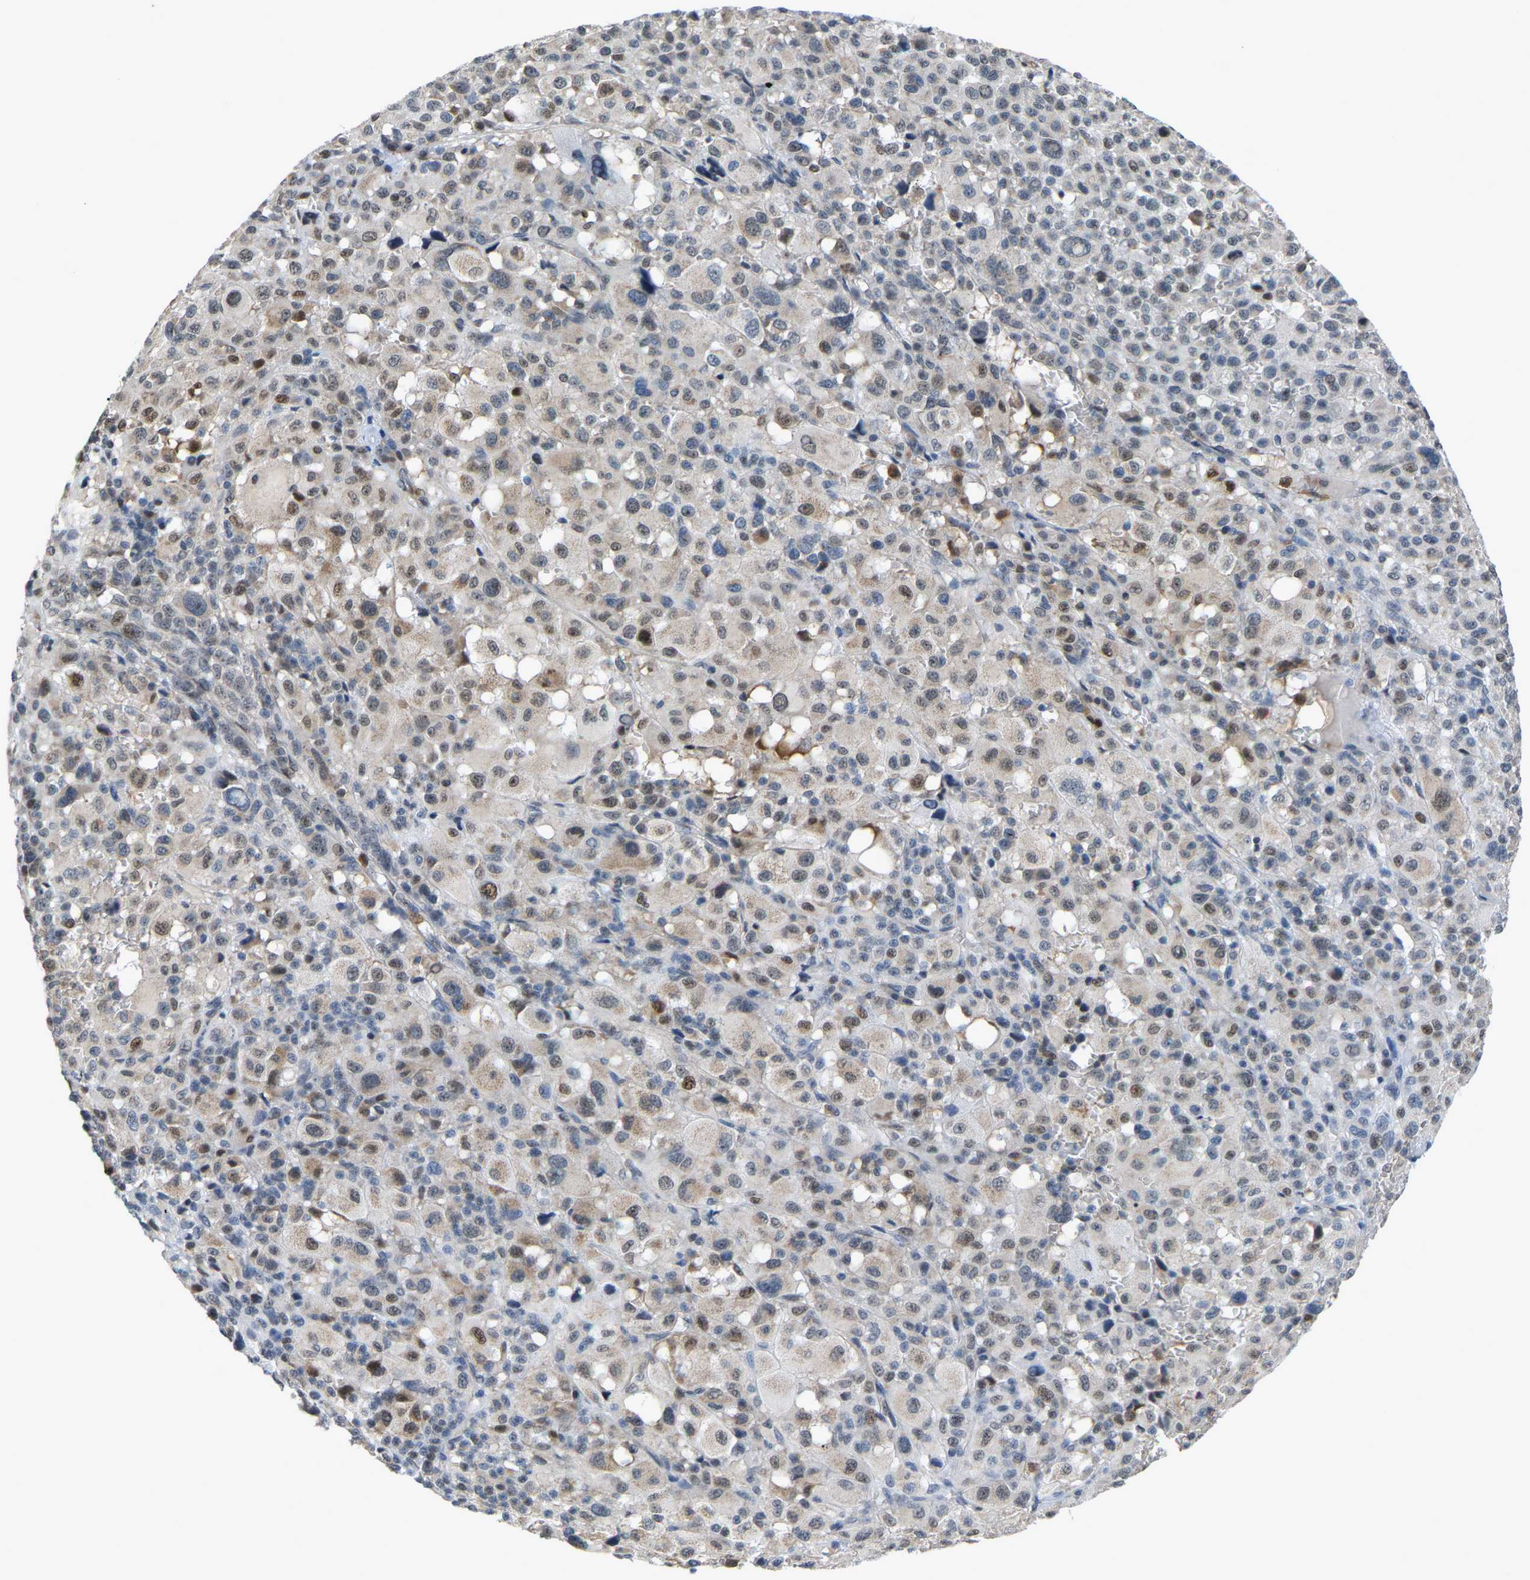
{"staining": {"intensity": "moderate", "quantity": "<25%", "location": "cytoplasmic/membranous,nuclear"}, "tissue": "melanoma", "cell_type": "Tumor cells", "image_type": "cancer", "snomed": [{"axis": "morphology", "description": "Malignant melanoma, Metastatic site"}, {"axis": "topography", "description": "Skin"}], "caption": "Tumor cells reveal low levels of moderate cytoplasmic/membranous and nuclear expression in about <25% of cells in human melanoma.", "gene": "CROT", "patient": {"sex": "female", "age": 74}}